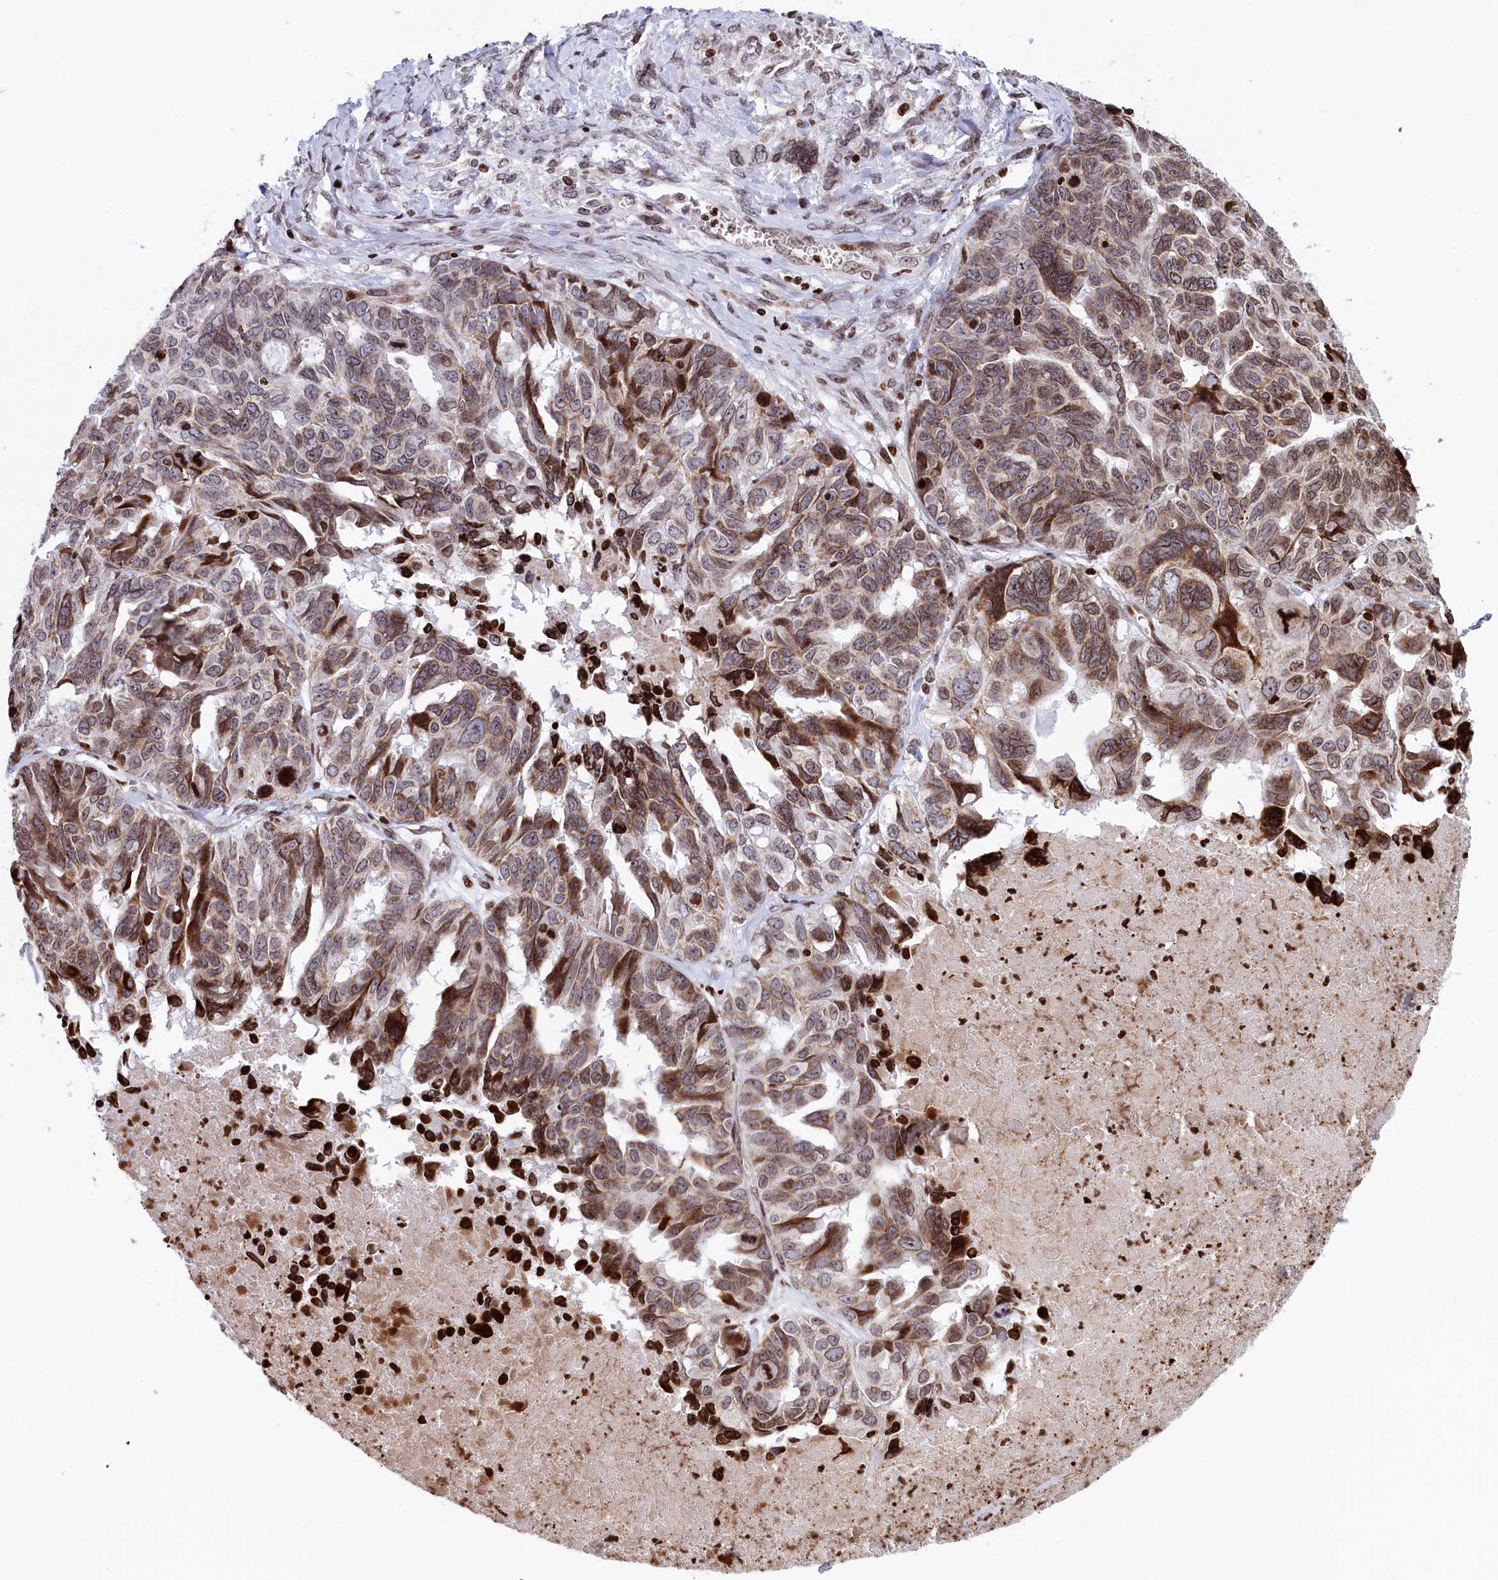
{"staining": {"intensity": "moderate", "quantity": "25%-75%", "location": "cytoplasmic/membranous"}, "tissue": "ovarian cancer", "cell_type": "Tumor cells", "image_type": "cancer", "snomed": [{"axis": "morphology", "description": "Cystadenocarcinoma, serous, NOS"}, {"axis": "topography", "description": "Ovary"}], "caption": "Immunohistochemistry image of neoplastic tissue: human ovarian cancer (serous cystadenocarcinoma) stained using IHC demonstrates medium levels of moderate protein expression localized specifically in the cytoplasmic/membranous of tumor cells, appearing as a cytoplasmic/membranous brown color.", "gene": "TIMM29", "patient": {"sex": "female", "age": 79}}